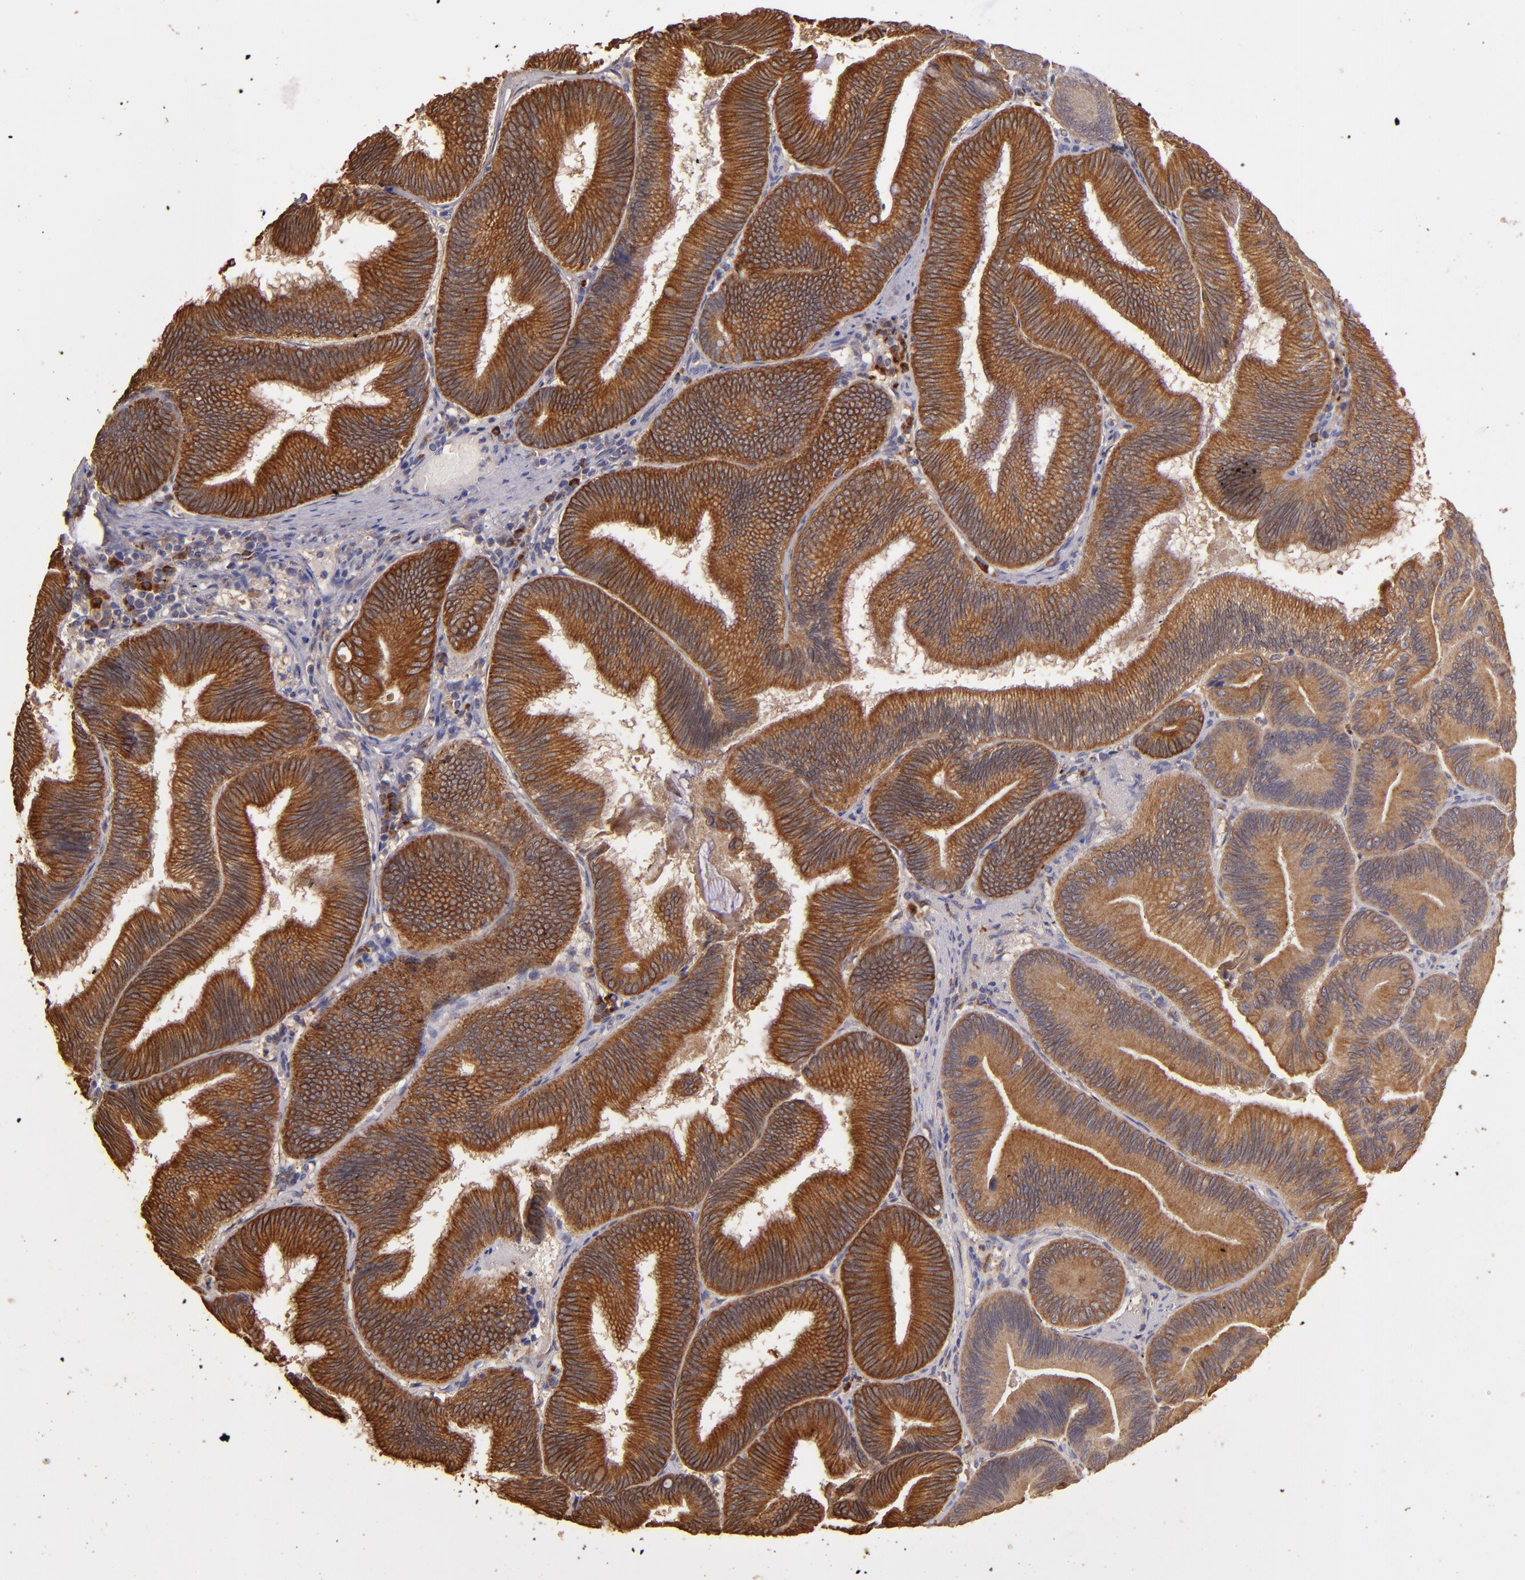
{"staining": {"intensity": "moderate", "quantity": ">75%", "location": "cytoplasmic/membranous"}, "tissue": "pancreatic cancer", "cell_type": "Tumor cells", "image_type": "cancer", "snomed": [{"axis": "morphology", "description": "Adenocarcinoma, NOS"}, {"axis": "topography", "description": "Pancreas"}], "caption": "Protein staining by IHC shows moderate cytoplasmic/membranous staining in about >75% of tumor cells in pancreatic cancer. (DAB (3,3'-diaminobenzidine) IHC with brightfield microscopy, high magnification).", "gene": "SRRD", "patient": {"sex": "male", "age": 82}}